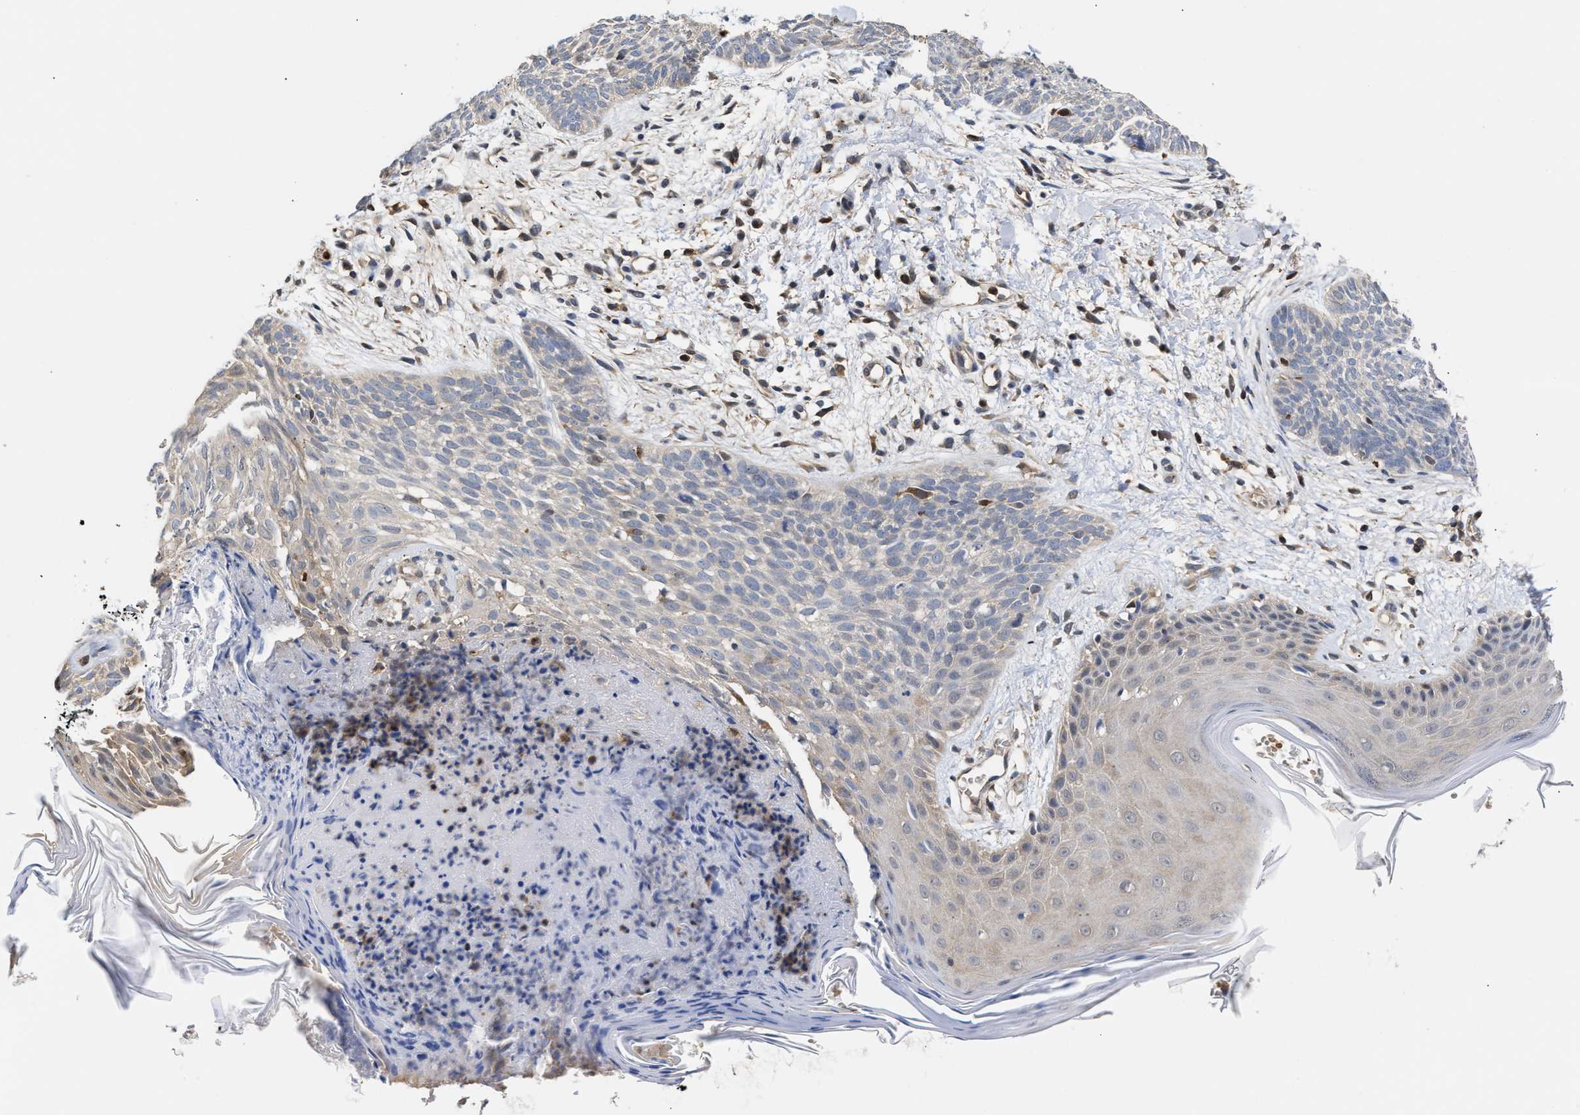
{"staining": {"intensity": "negative", "quantity": "none", "location": "none"}, "tissue": "skin cancer", "cell_type": "Tumor cells", "image_type": "cancer", "snomed": [{"axis": "morphology", "description": "Basal cell carcinoma"}, {"axis": "topography", "description": "Skin"}], "caption": "IHC image of neoplastic tissue: human skin cancer (basal cell carcinoma) stained with DAB (3,3'-diaminobenzidine) displays no significant protein staining in tumor cells.", "gene": "KLHDC1", "patient": {"sex": "female", "age": 59}}